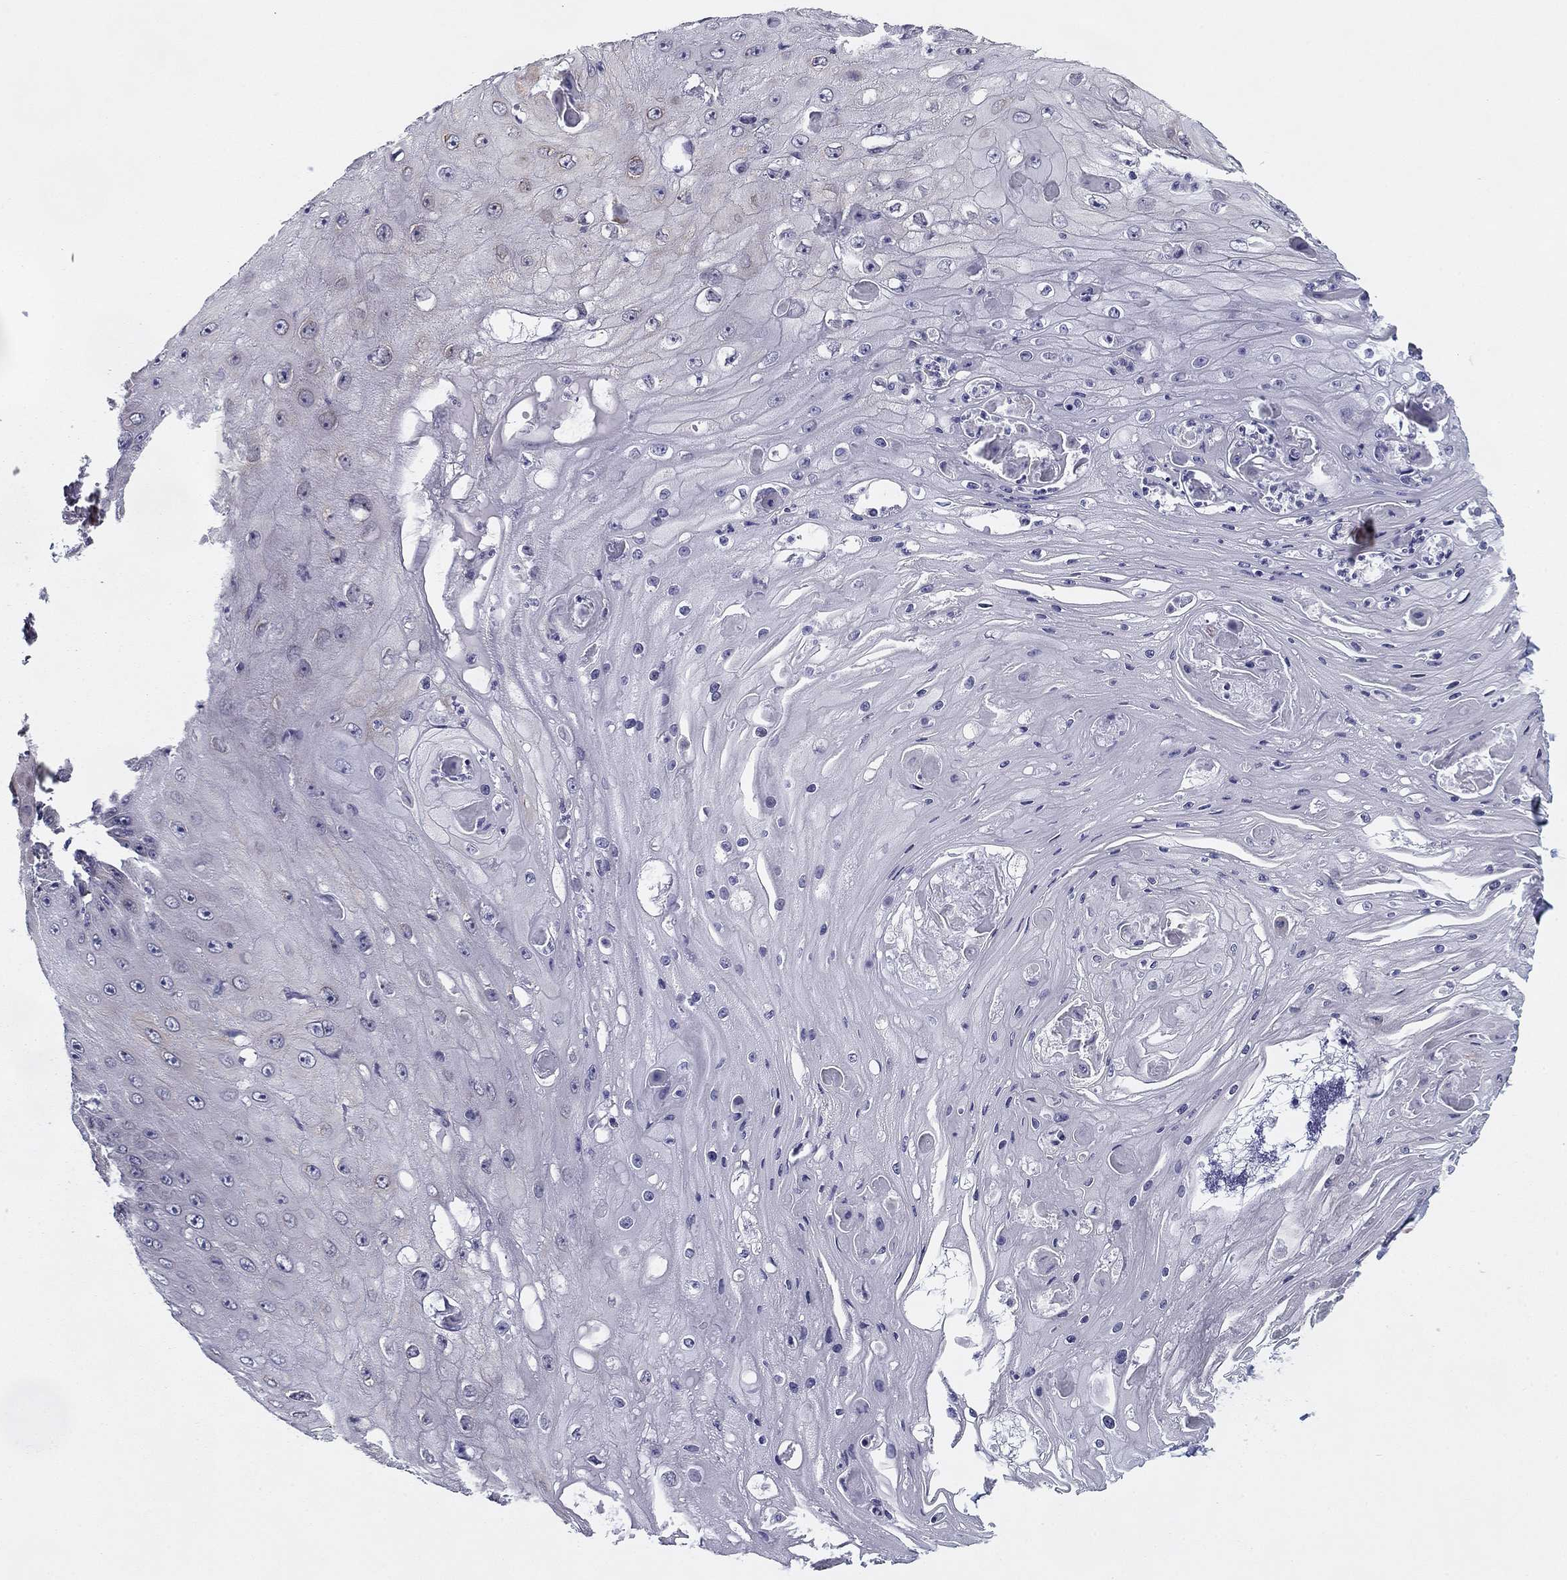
{"staining": {"intensity": "negative", "quantity": "none", "location": "none"}, "tissue": "skin cancer", "cell_type": "Tumor cells", "image_type": "cancer", "snomed": [{"axis": "morphology", "description": "Squamous cell carcinoma, NOS"}, {"axis": "topography", "description": "Skin"}], "caption": "Immunohistochemistry (IHC) of squamous cell carcinoma (skin) demonstrates no staining in tumor cells.", "gene": "TMED3", "patient": {"sex": "male", "age": 70}}